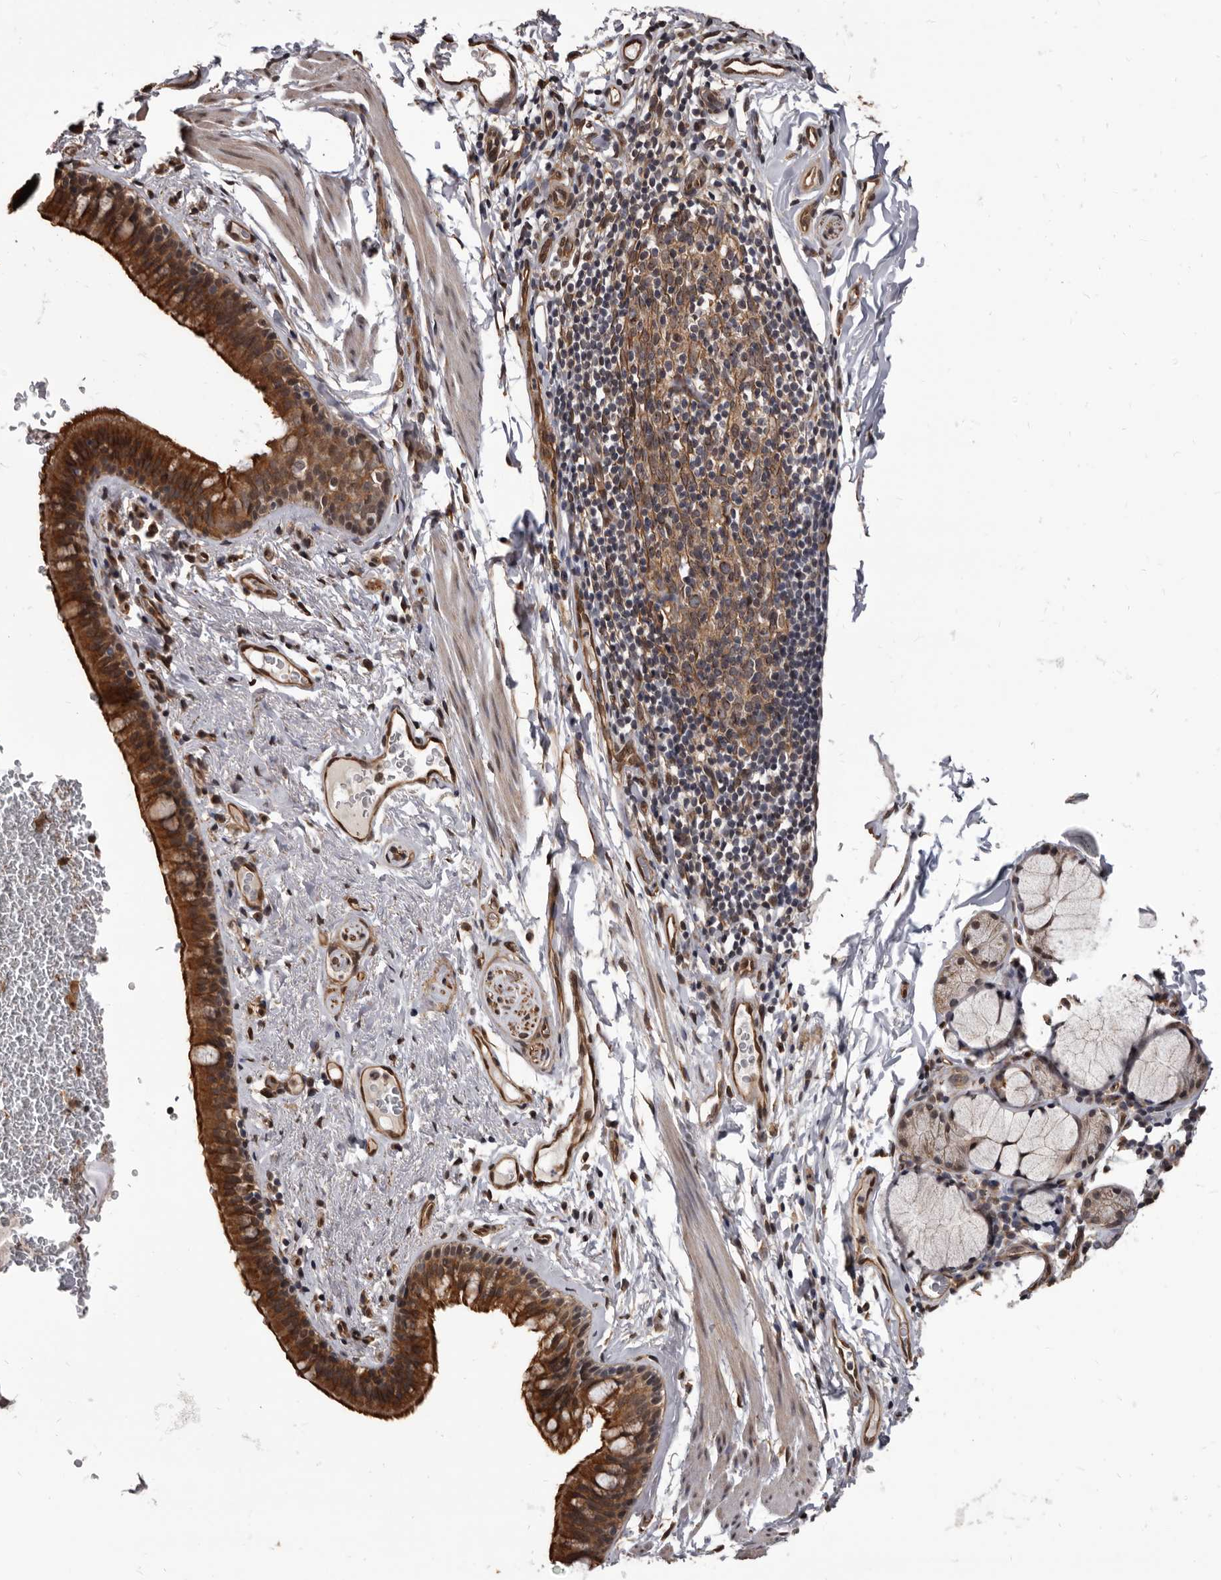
{"staining": {"intensity": "strong", "quantity": ">75%", "location": "cytoplasmic/membranous,nuclear"}, "tissue": "bronchus", "cell_type": "Respiratory epithelial cells", "image_type": "normal", "snomed": [{"axis": "morphology", "description": "Normal tissue, NOS"}, {"axis": "topography", "description": "Cartilage tissue"}, {"axis": "topography", "description": "Bronchus"}], "caption": "Immunohistochemical staining of unremarkable human bronchus exhibits strong cytoplasmic/membranous,nuclear protein expression in approximately >75% of respiratory epithelial cells.", "gene": "ADAMTS20", "patient": {"sex": "female", "age": 36}}